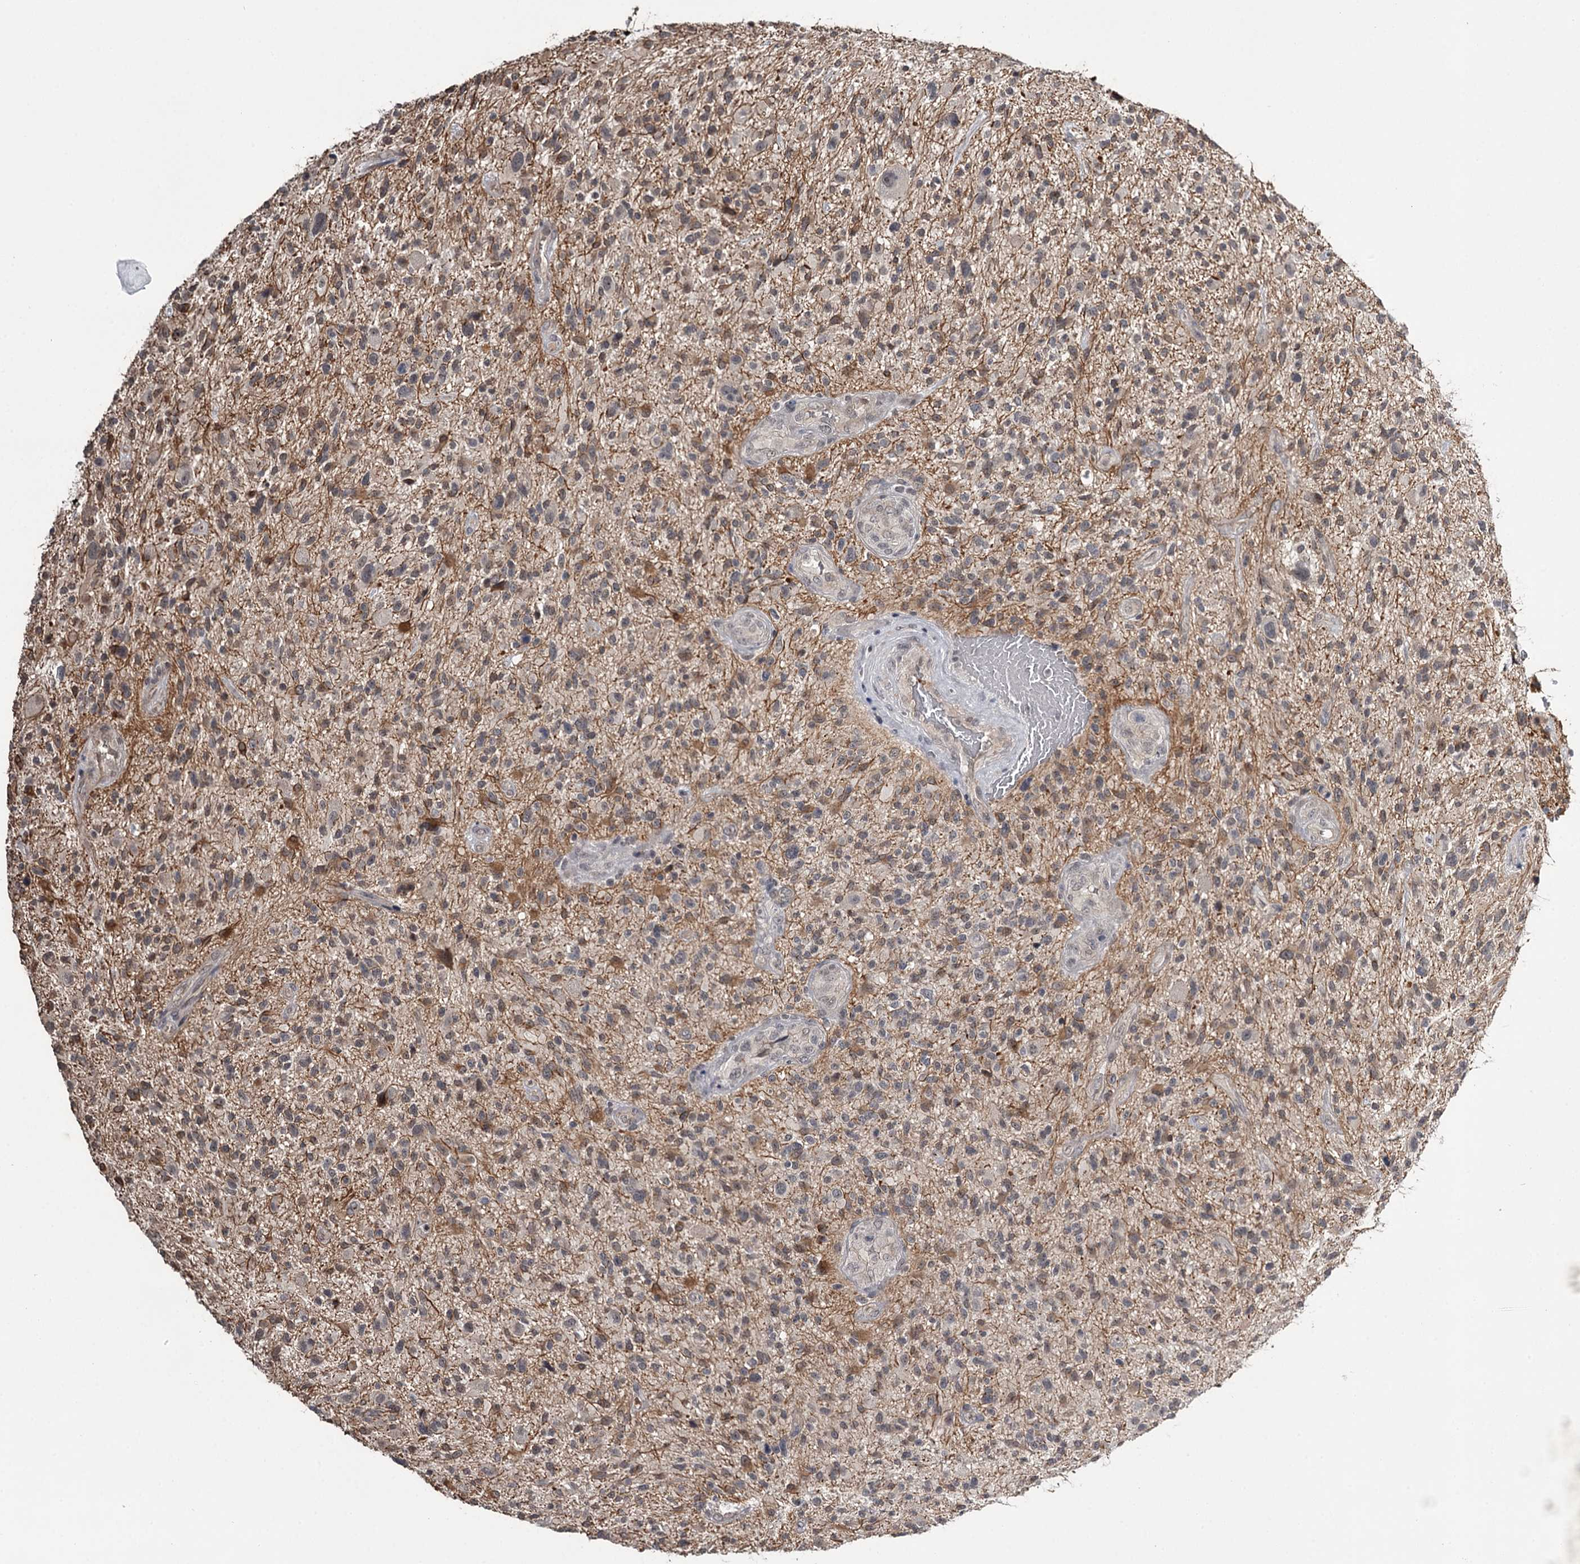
{"staining": {"intensity": "moderate", "quantity": "<25%", "location": "cytoplasmic/membranous"}, "tissue": "glioma", "cell_type": "Tumor cells", "image_type": "cancer", "snomed": [{"axis": "morphology", "description": "Glioma, malignant, High grade"}, {"axis": "topography", "description": "Brain"}], "caption": "Approximately <25% of tumor cells in human high-grade glioma (malignant) show moderate cytoplasmic/membranous protein expression as visualized by brown immunohistochemical staining.", "gene": "CWF19L2", "patient": {"sex": "male", "age": 47}}